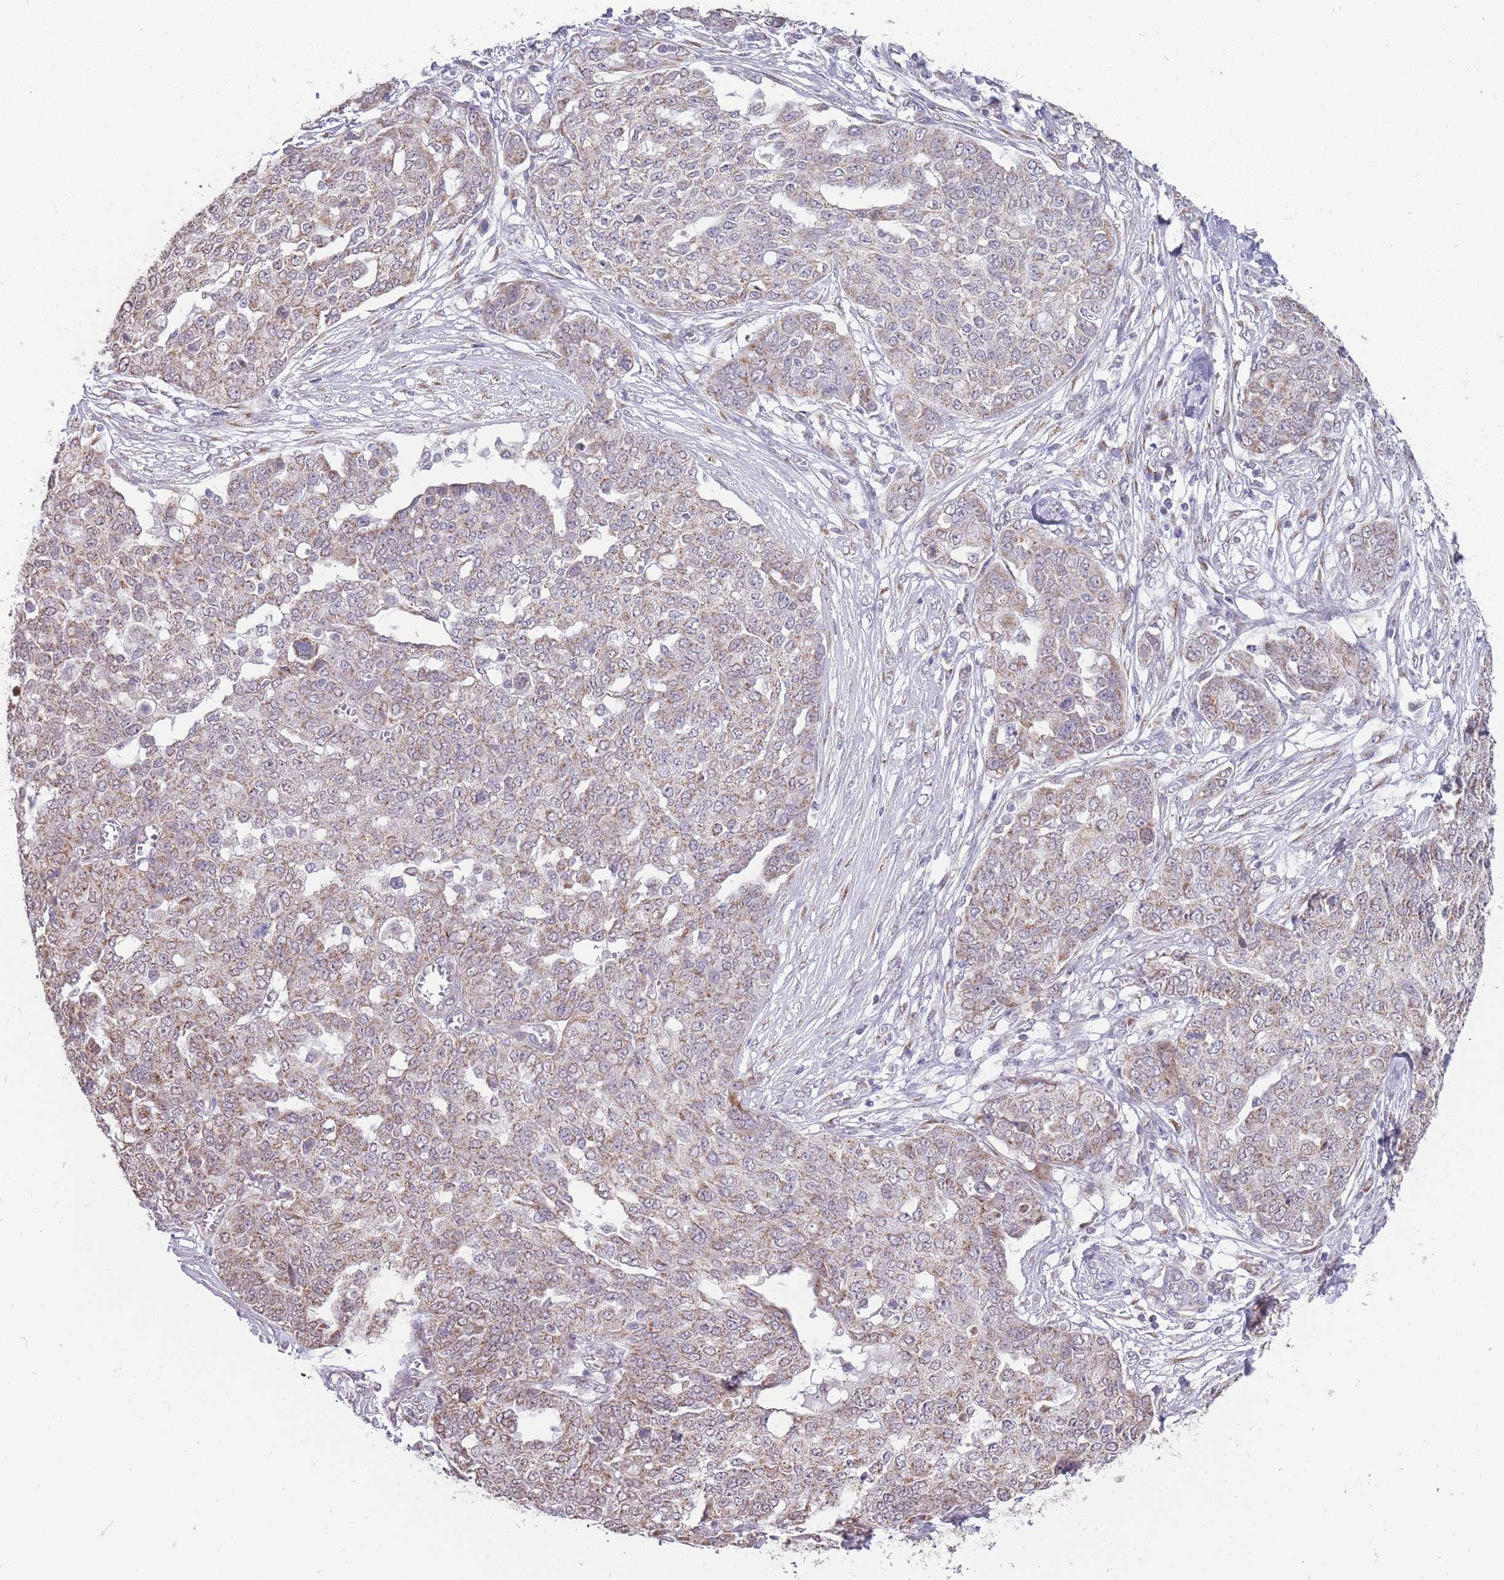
{"staining": {"intensity": "weak", "quantity": "25%-75%", "location": "cytoplasmic/membranous"}, "tissue": "ovarian cancer", "cell_type": "Tumor cells", "image_type": "cancer", "snomed": [{"axis": "morphology", "description": "Cystadenocarcinoma, serous, NOS"}, {"axis": "topography", "description": "Soft tissue"}, {"axis": "topography", "description": "Ovary"}], "caption": "Ovarian cancer (serous cystadenocarcinoma) stained with DAB immunohistochemistry displays low levels of weak cytoplasmic/membranous staining in approximately 25%-75% of tumor cells.", "gene": "NELL1", "patient": {"sex": "female", "age": 57}}